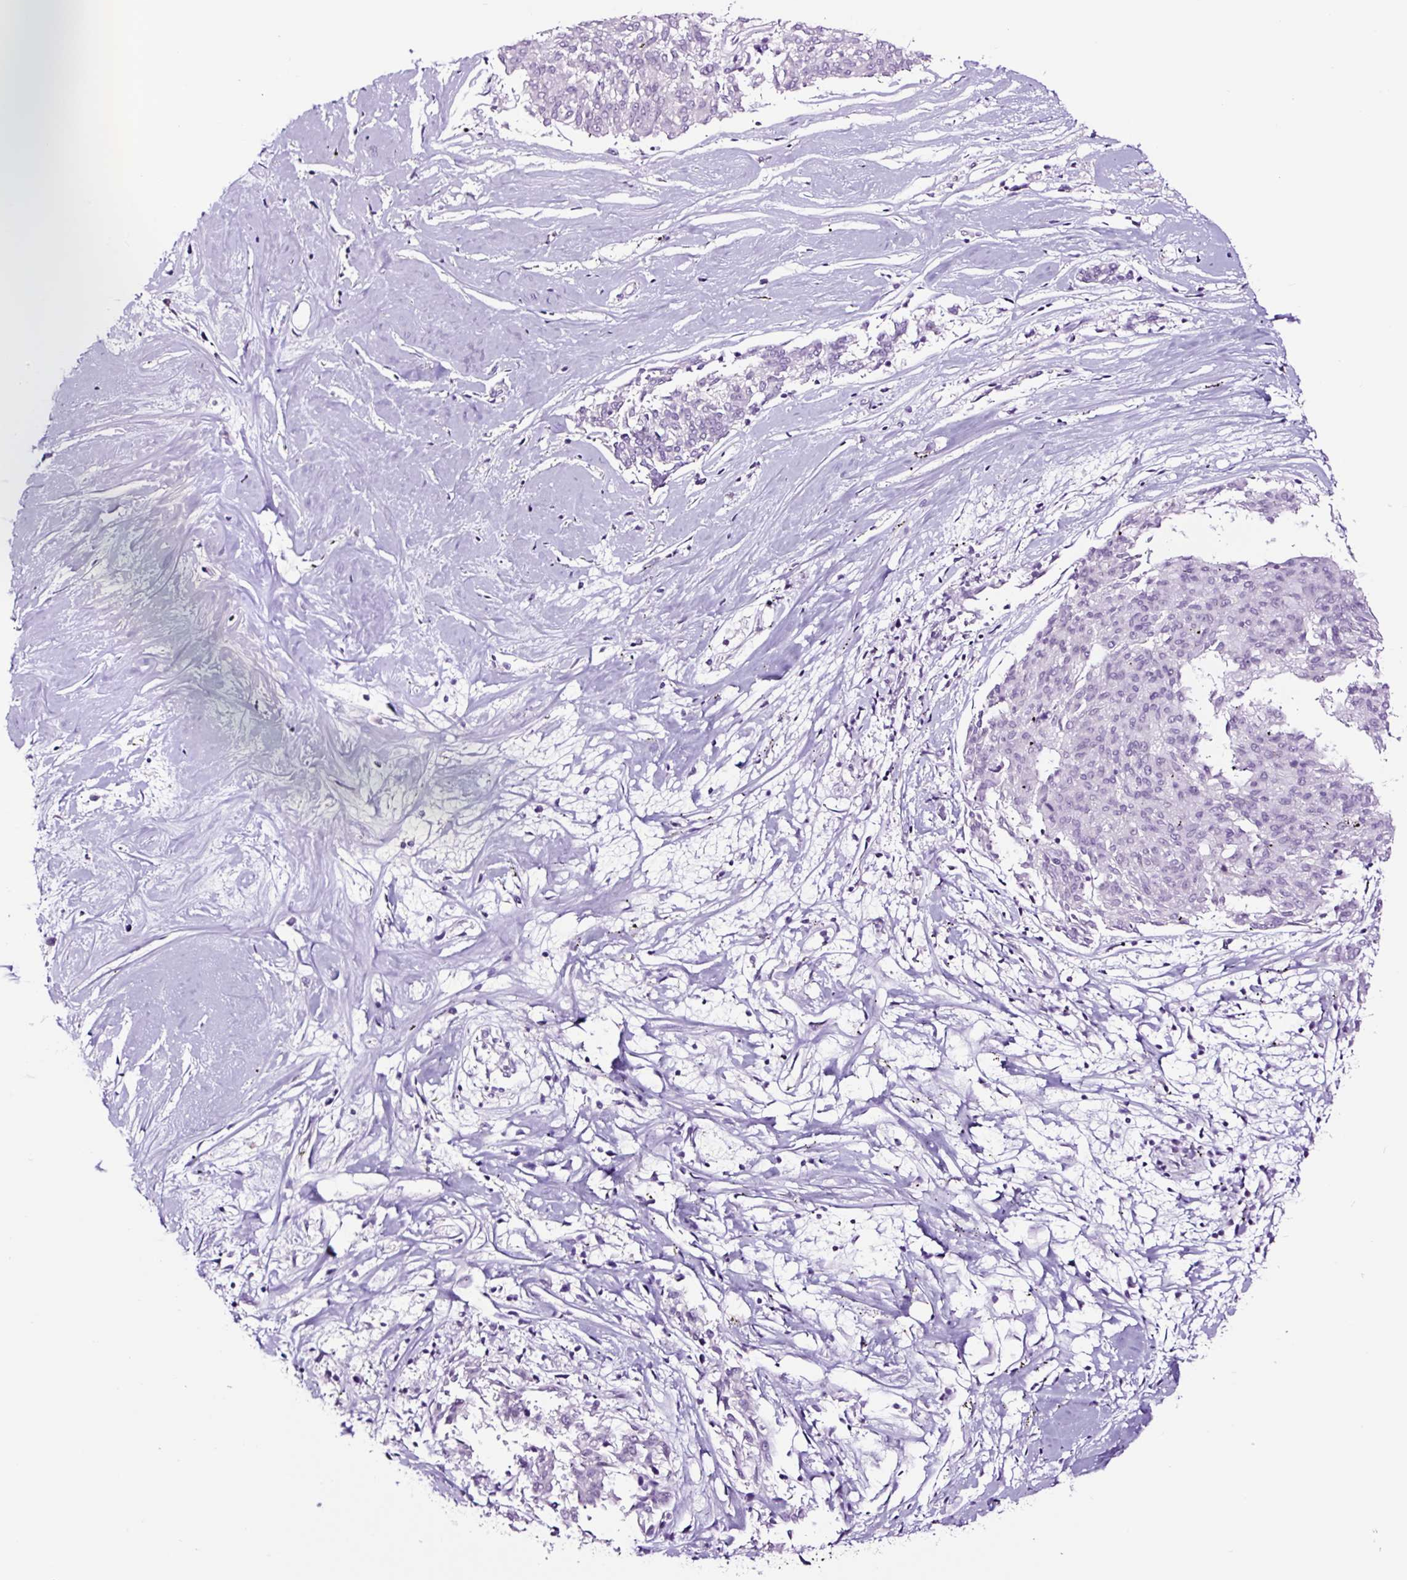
{"staining": {"intensity": "negative", "quantity": "none", "location": "none"}, "tissue": "melanoma", "cell_type": "Tumor cells", "image_type": "cancer", "snomed": [{"axis": "morphology", "description": "Malignant melanoma, NOS"}, {"axis": "topography", "description": "Skin"}], "caption": "DAB immunohistochemical staining of human malignant melanoma displays no significant expression in tumor cells. (Stains: DAB (3,3'-diaminobenzidine) immunohistochemistry with hematoxylin counter stain, Microscopy: brightfield microscopy at high magnification).", "gene": "NOM1", "patient": {"sex": "female", "age": 72}}